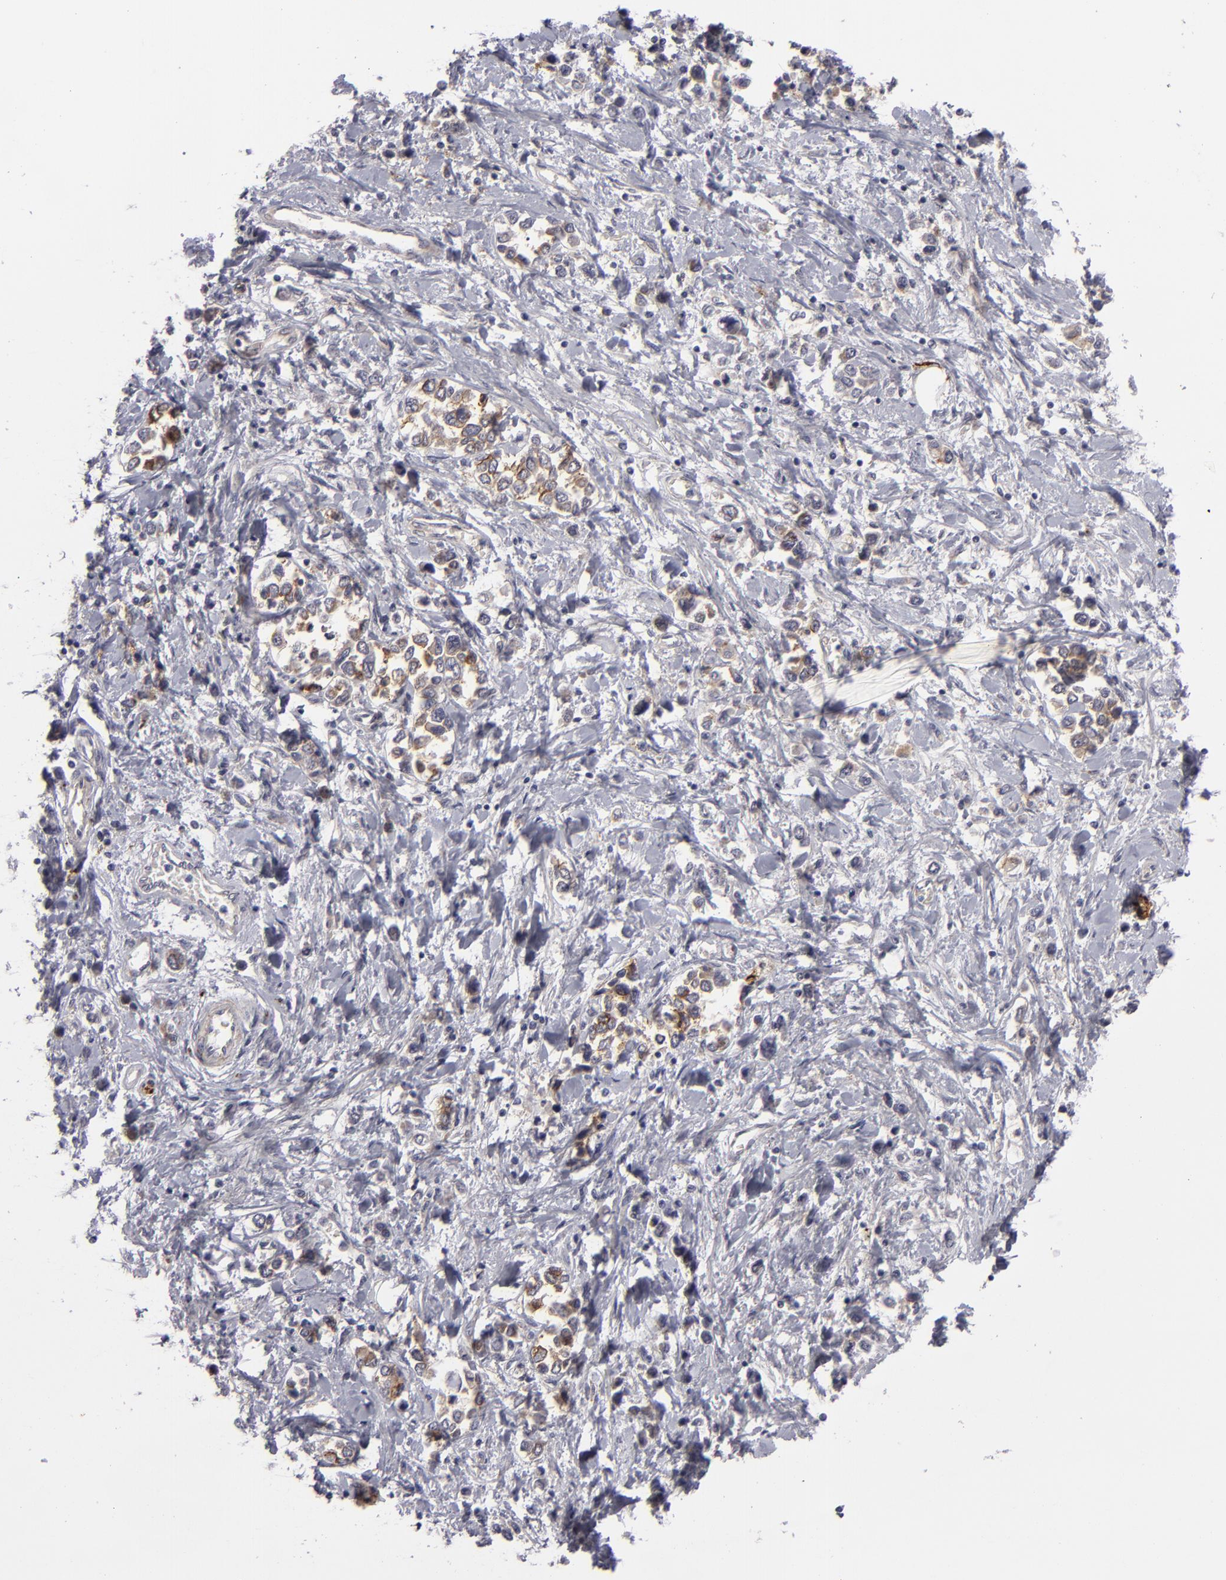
{"staining": {"intensity": "weak", "quantity": "<25%", "location": "cytoplasmic/membranous"}, "tissue": "stomach cancer", "cell_type": "Tumor cells", "image_type": "cancer", "snomed": [{"axis": "morphology", "description": "Adenocarcinoma, NOS"}, {"axis": "topography", "description": "Stomach, upper"}], "caption": "Tumor cells are negative for protein expression in human stomach cancer (adenocarcinoma).", "gene": "ALCAM", "patient": {"sex": "male", "age": 76}}